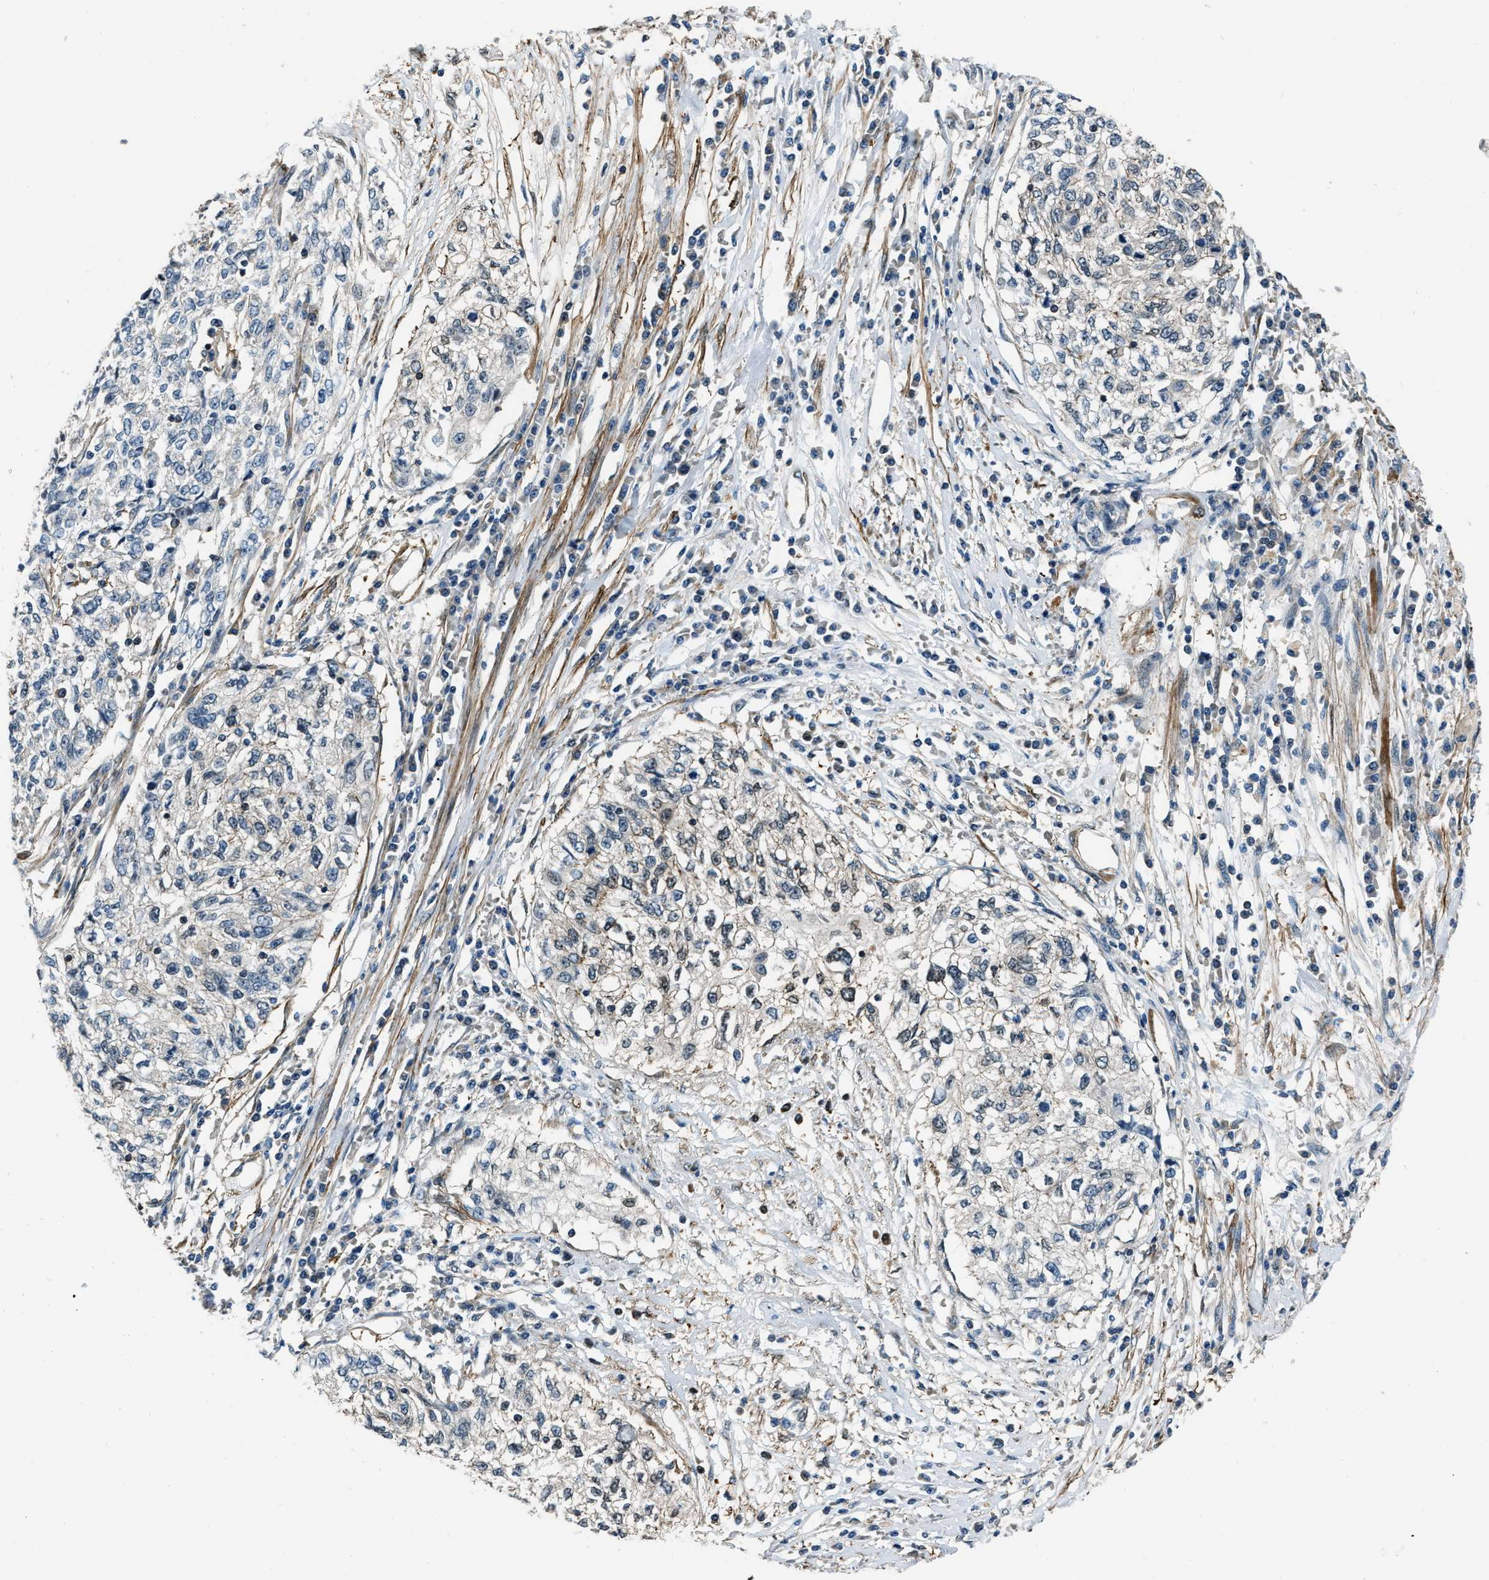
{"staining": {"intensity": "weak", "quantity": "<25%", "location": "cytoplasmic/membranous"}, "tissue": "cervical cancer", "cell_type": "Tumor cells", "image_type": "cancer", "snomed": [{"axis": "morphology", "description": "Squamous cell carcinoma, NOS"}, {"axis": "topography", "description": "Cervix"}], "caption": "This histopathology image is of cervical cancer (squamous cell carcinoma) stained with IHC to label a protein in brown with the nuclei are counter-stained blue. There is no expression in tumor cells. Nuclei are stained in blue.", "gene": "NUDCD3", "patient": {"sex": "female", "age": 57}}